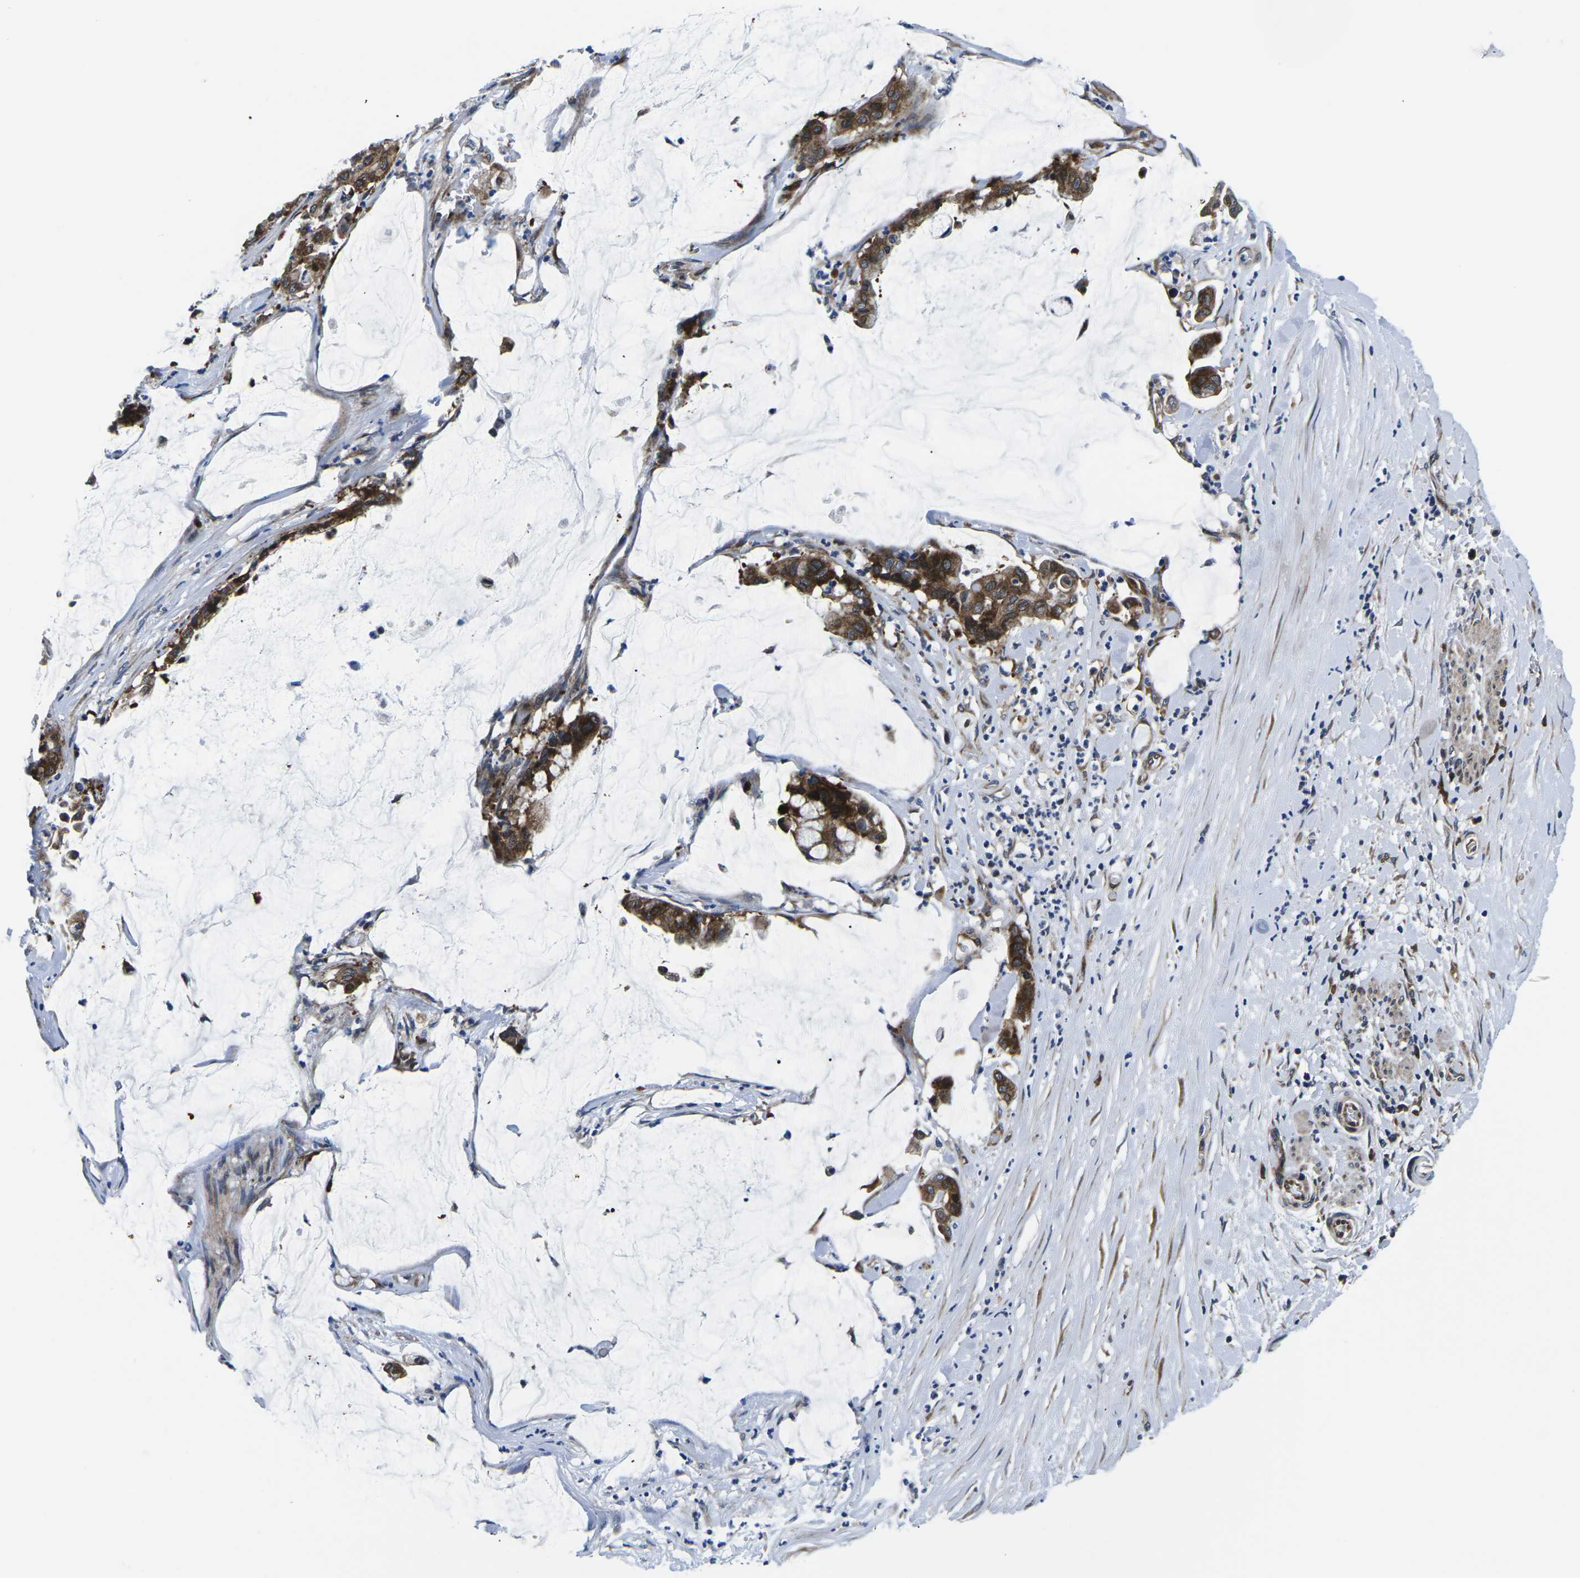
{"staining": {"intensity": "strong", "quantity": ">75%", "location": "cytoplasmic/membranous"}, "tissue": "pancreatic cancer", "cell_type": "Tumor cells", "image_type": "cancer", "snomed": [{"axis": "morphology", "description": "Adenocarcinoma, NOS"}, {"axis": "topography", "description": "Pancreas"}], "caption": "Immunohistochemical staining of human pancreatic adenocarcinoma shows high levels of strong cytoplasmic/membranous protein expression in approximately >75% of tumor cells.", "gene": "EIF4E", "patient": {"sex": "male", "age": 41}}